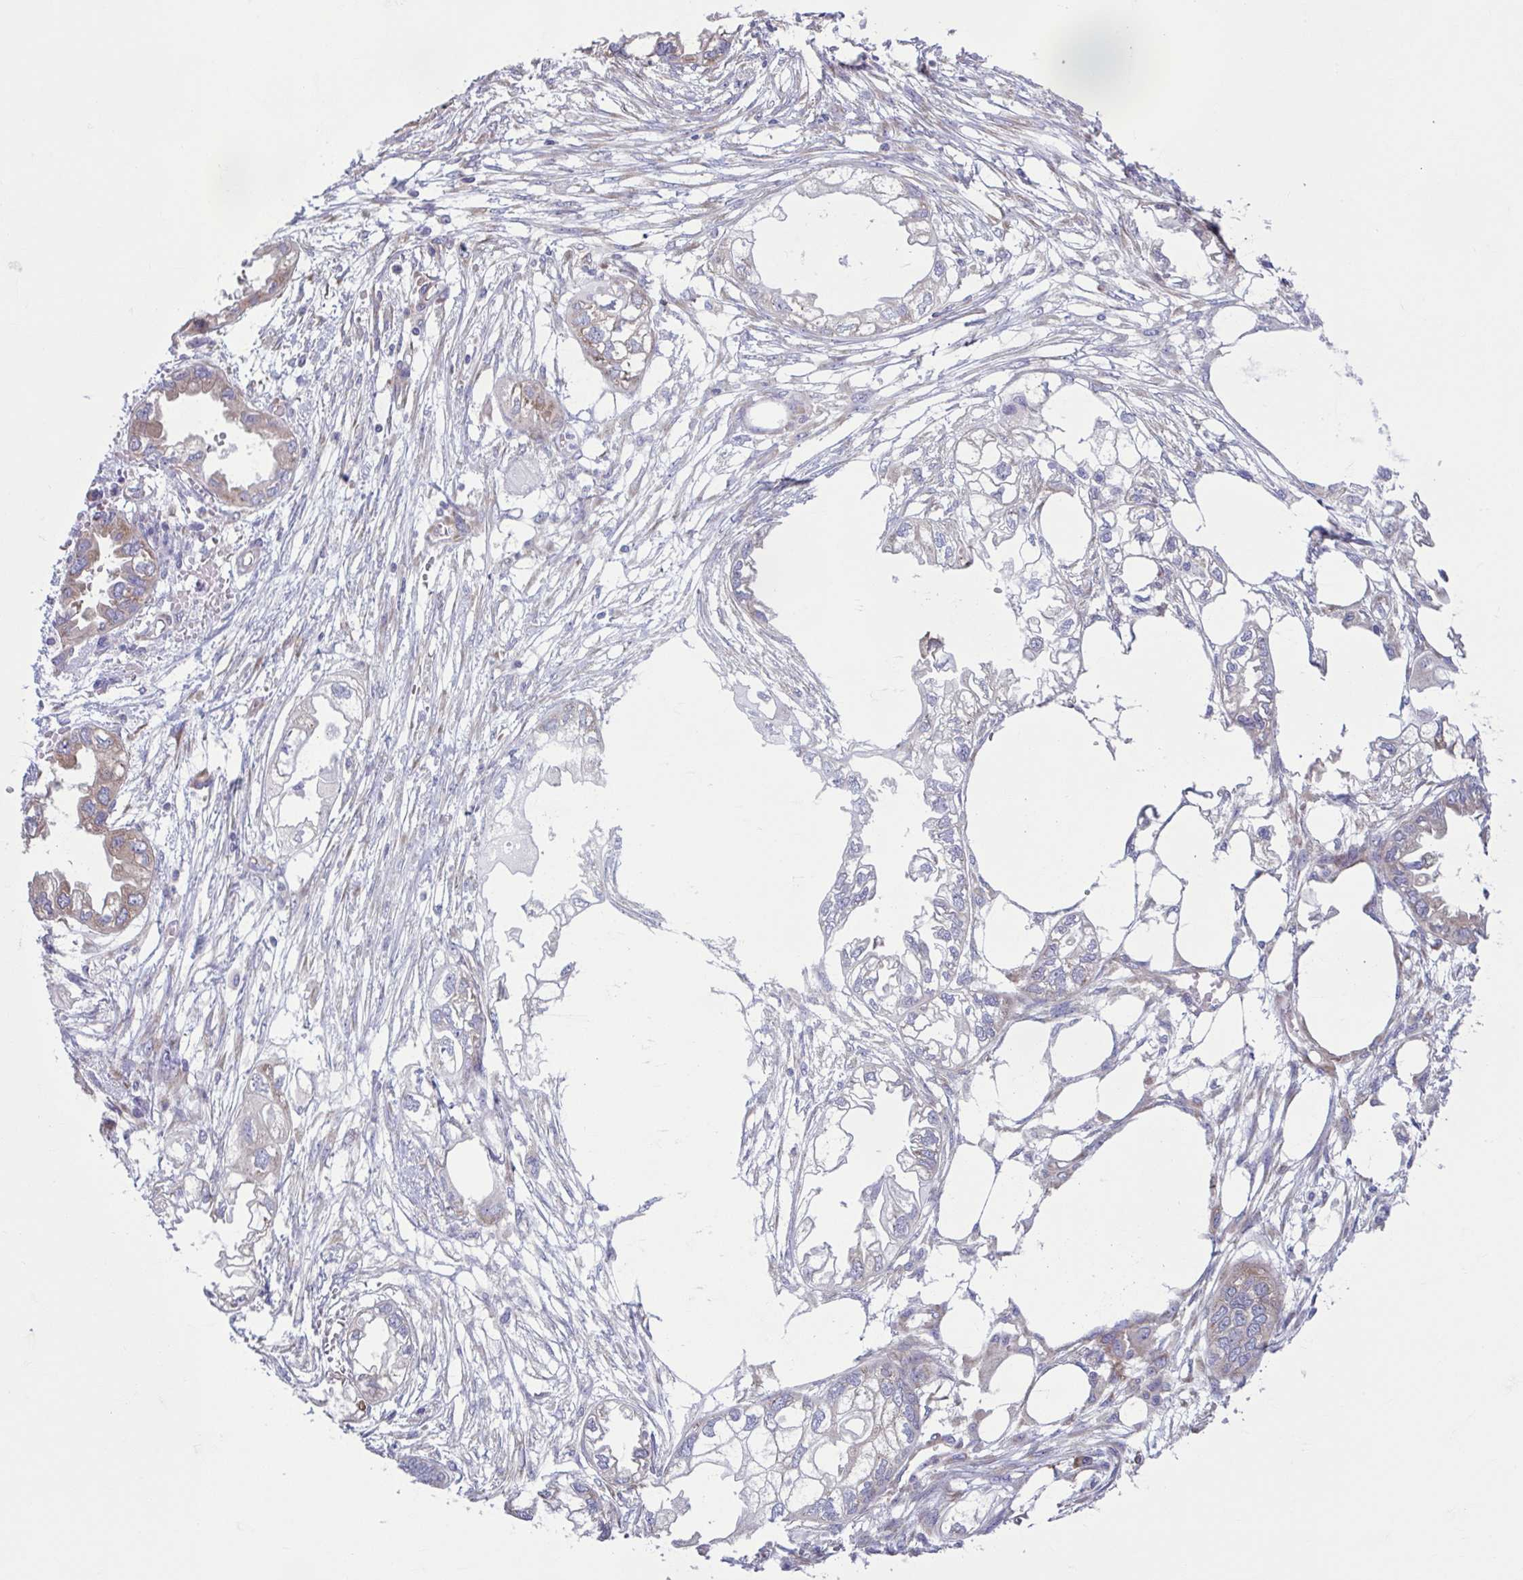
{"staining": {"intensity": "weak", "quantity": "<25%", "location": "cytoplasmic/membranous"}, "tissue": "endometrial cancer", "cell_type": "Tumor cells", "image_type": "cancer", "snomed": [{"axis": "morphology", "description": "Adenocarcinoma, NOS"}, {"axis": "morphology", "description": "Adenocarcinoma, metastatic, NOS"}, {"axis": "topography", "description": "Adipose tissue"}, {"axis": "topography", "description": "Endometrium"}], "caption": "DAB immunohistochemical staining of endometrial cancer demonstrates no significant expression in tumor cells.", "gene": "RPS16", "patient": {"sex": "female", "age": 67}}